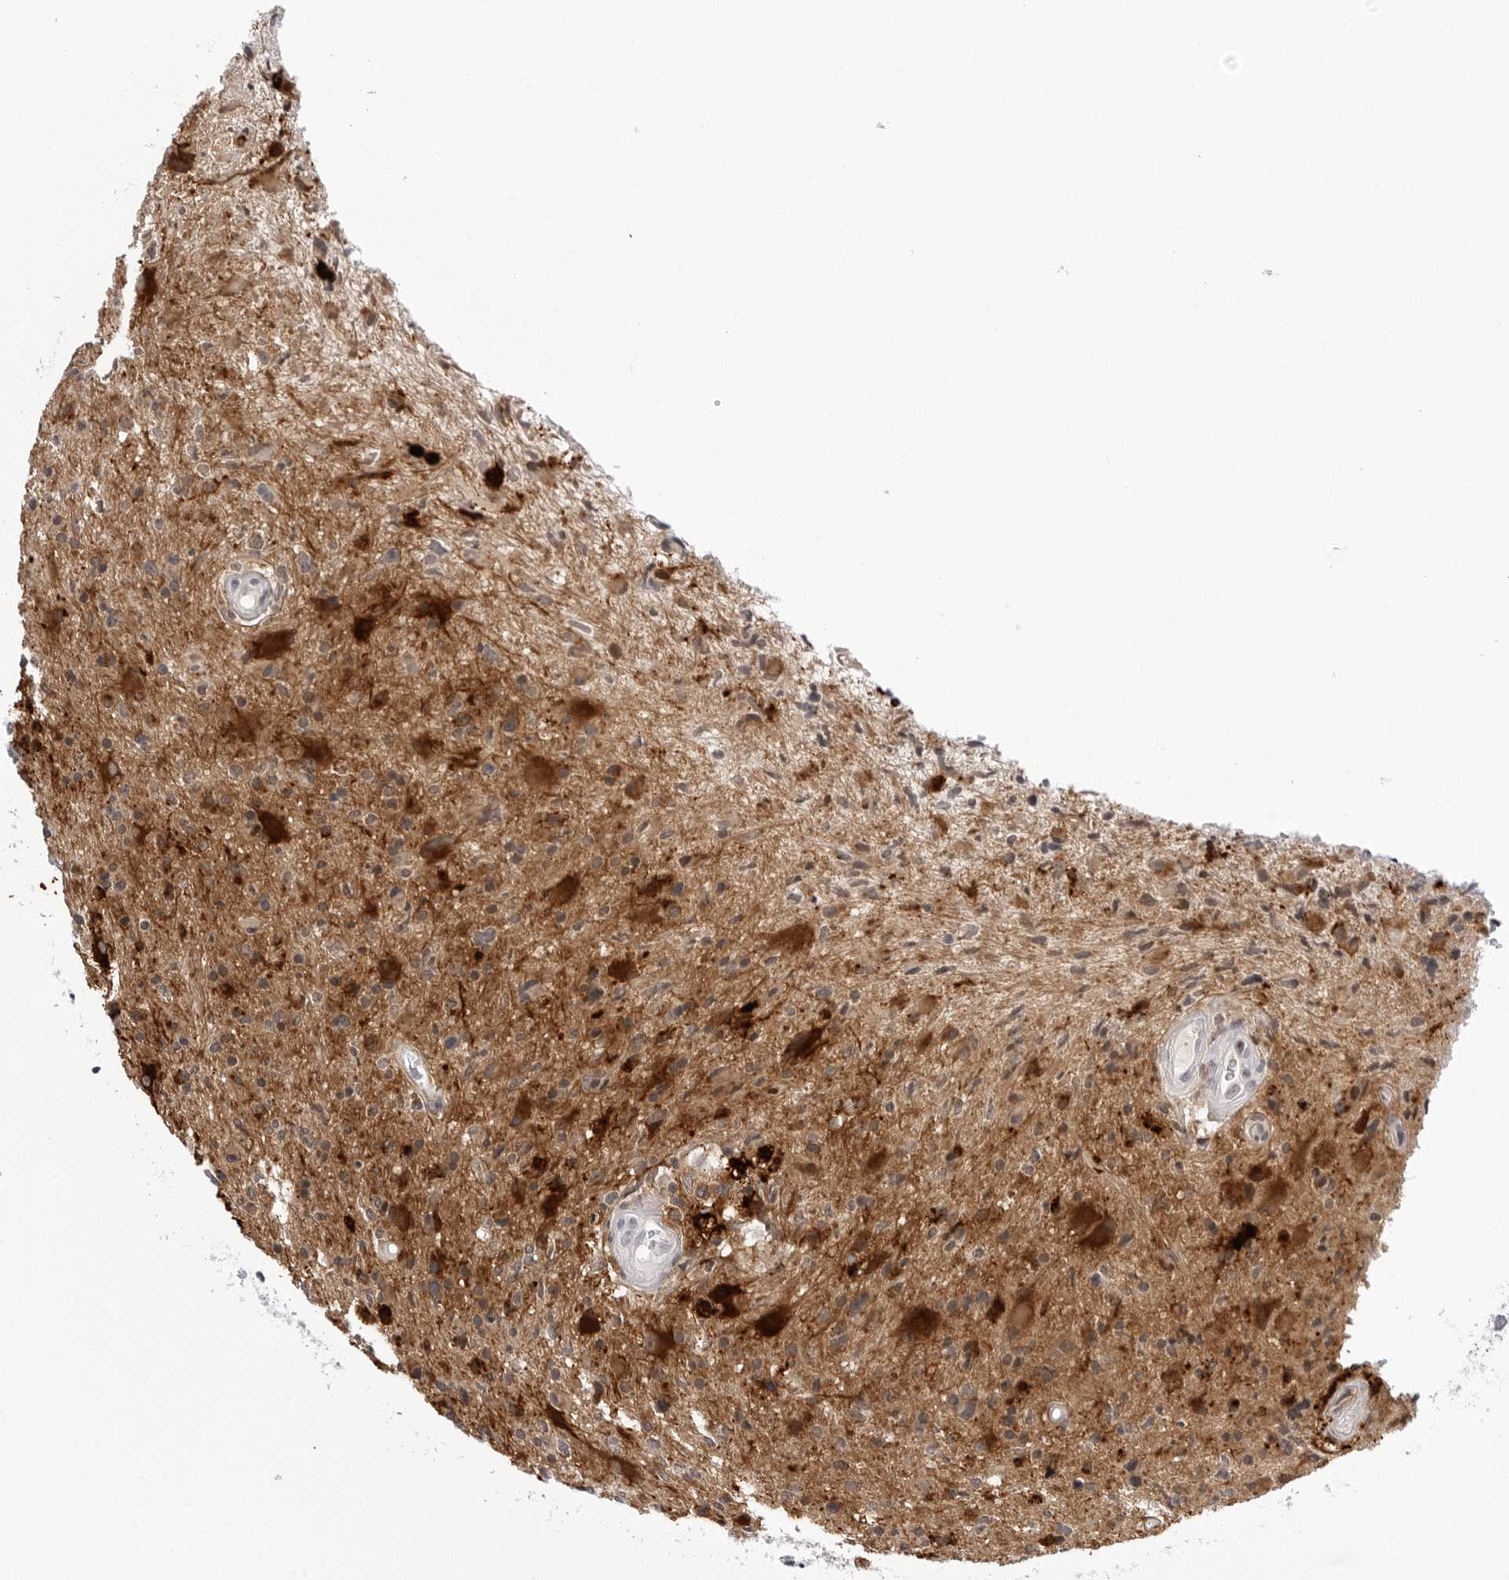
{"staining": {"intensity": "moderate", "quantity": ">75%", "location": "cytoplasmic/membranous"}, "tissue": "glioma", "cell_type": "Tumor cells", "image_type": "cancer", "snomed": [{"axis": "morphology", "description": "Glioma, malignant, High grade"}, {"axis": "topography", "description": "Brain"}], "caption": "DAB immunohistochemical staining of human malignant high-grade glioma reveals moderate cytoplasmic/membranous protein expression in about >75% of tumor cells. Ihc stains the protein in brown and the nuclei are stained blue.", "gene": "CDK20", "patient": {"sex": "male", "age": 33}}